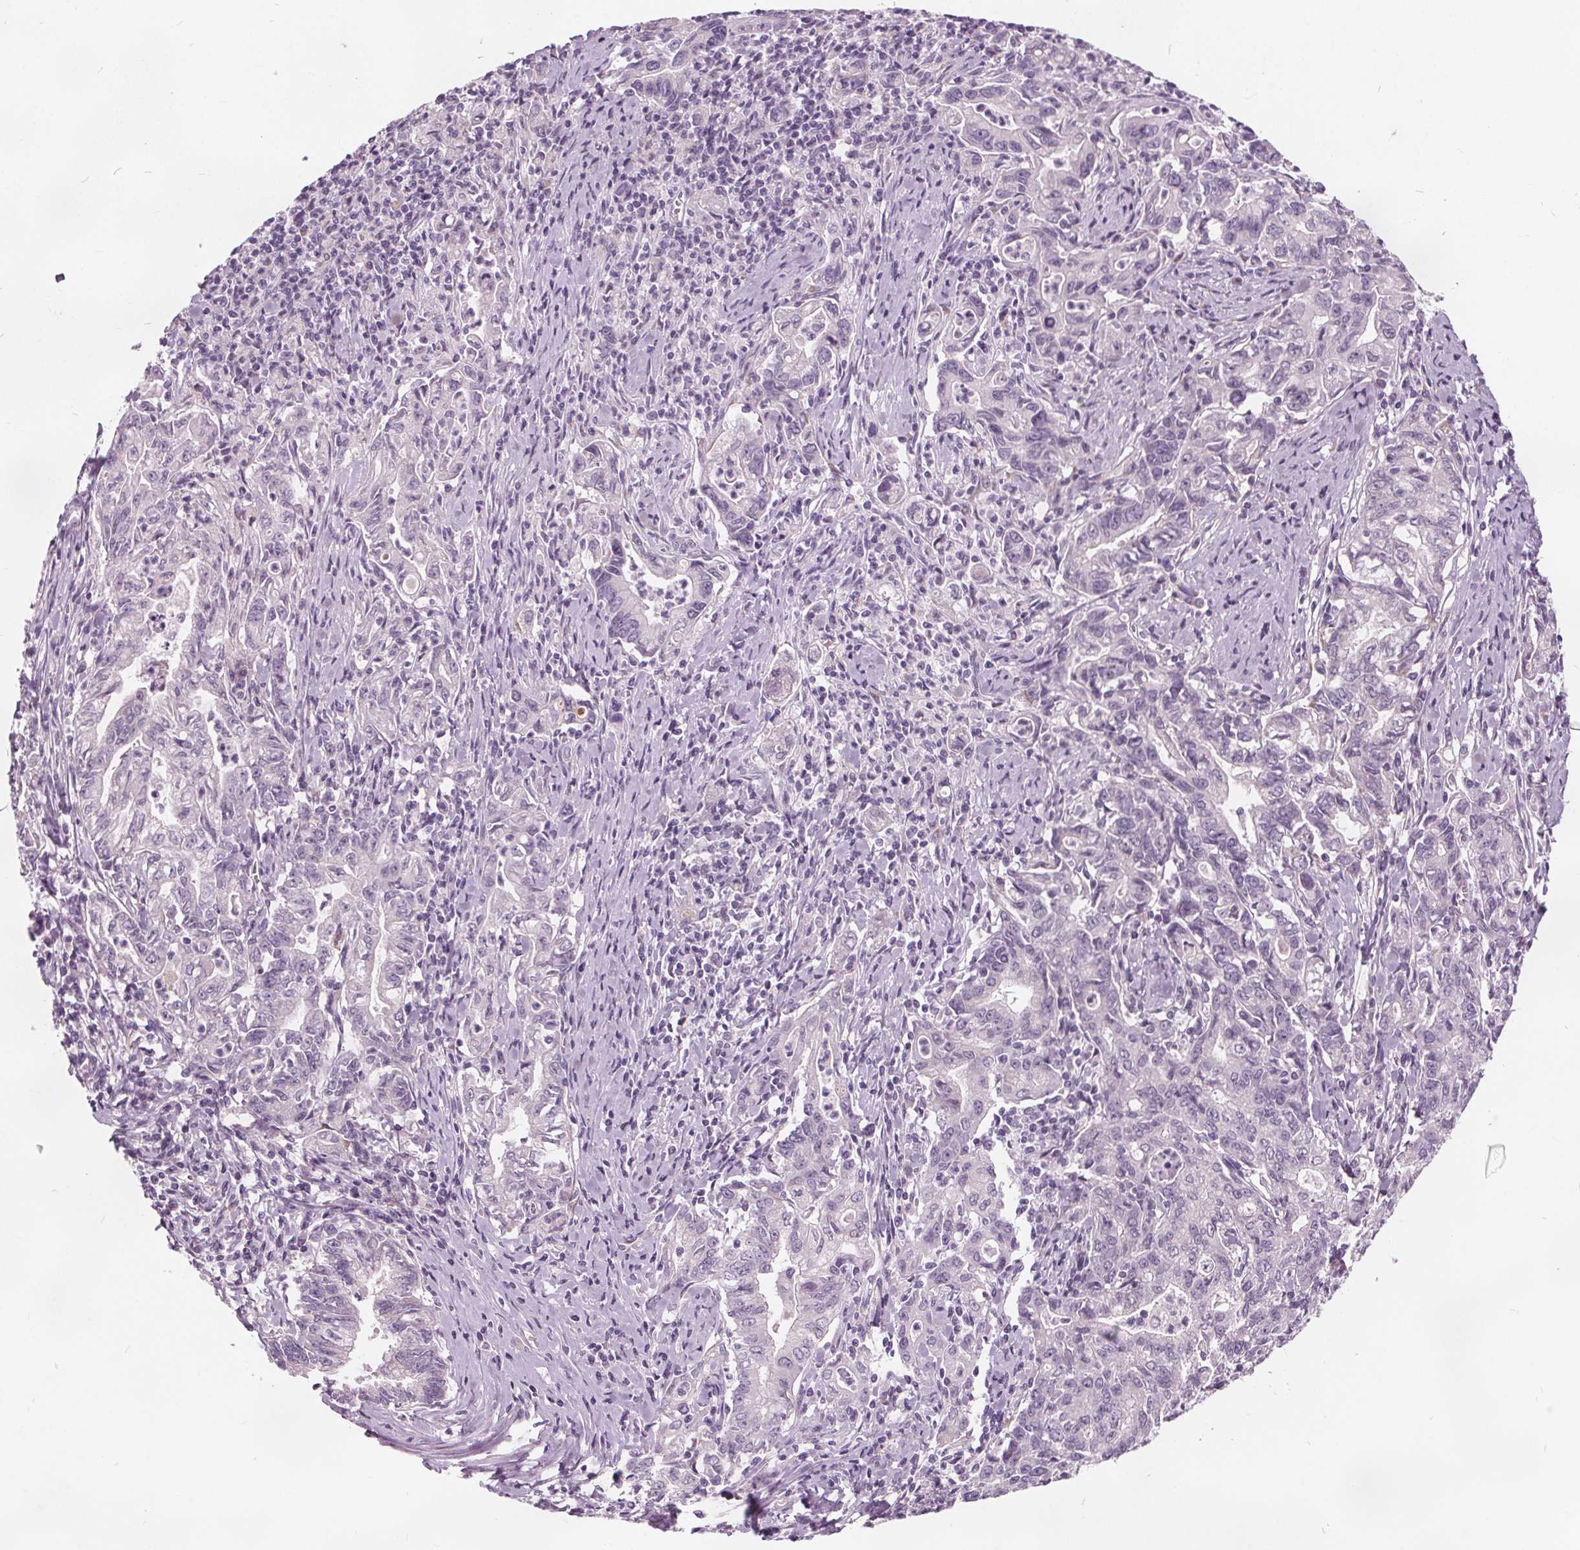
{"staining": {"intensity": "negative", "quantity": "none", "location": "none"}, "tissue": "stomach cancer", "cell_type": "Tumor cells", "image_type": "cancer", "snomed": [{"axis": "morphology", "description": "Adenocarcinoma, NOS"}, {"axis": "topography", "description": "Stomach, upper"}], "caption": "An IHC micrograph of stomach adenocarcinoma is shown. There is no staining in tumor cells of stomach adenocarcinoma.", "gene": "ACOX2", "patient": {"sex": "female", "age": 79}}